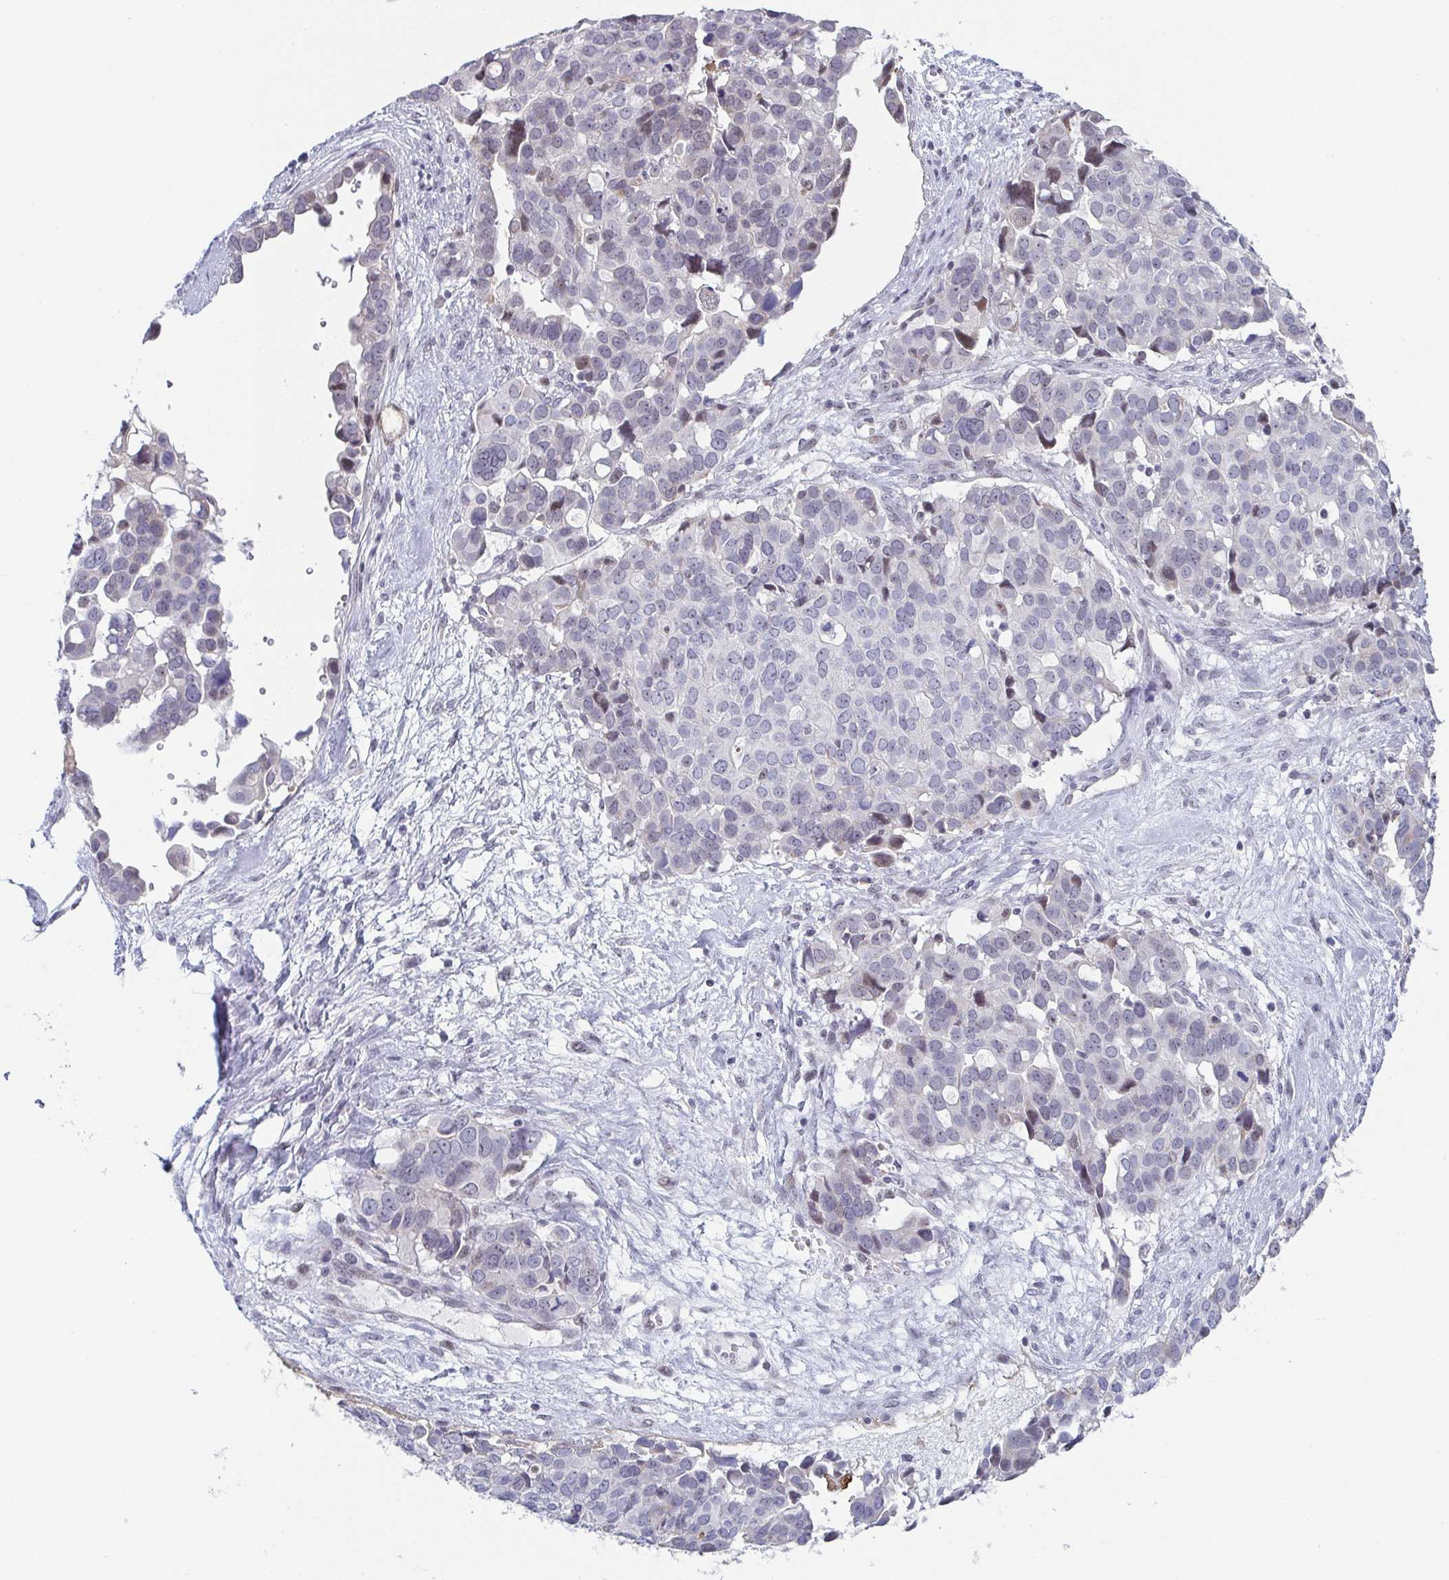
{"staining": {"intensity": "negative", "quantity": "none", "location": "none"}, "tissue": "ovarian cancer", "cell_type": "Tumor cells", "image_type": "cancer", "snomed": [{"axis": "morphology", "description": "Carcinoma, endometroid"}, {"axis": "topography", "description": "Ovary"}], "caption": "Immunohistochemical staining of human endometroid carcinoma (ovarian) displays no significant positivity in tumor cells. Brightfield microscopy of IHC stained with DAB (brown) and hematoxylin (blue), captured at high magnification.", "gene": "EXOSC7", "patient": {"sex": "female", "age": 78}}